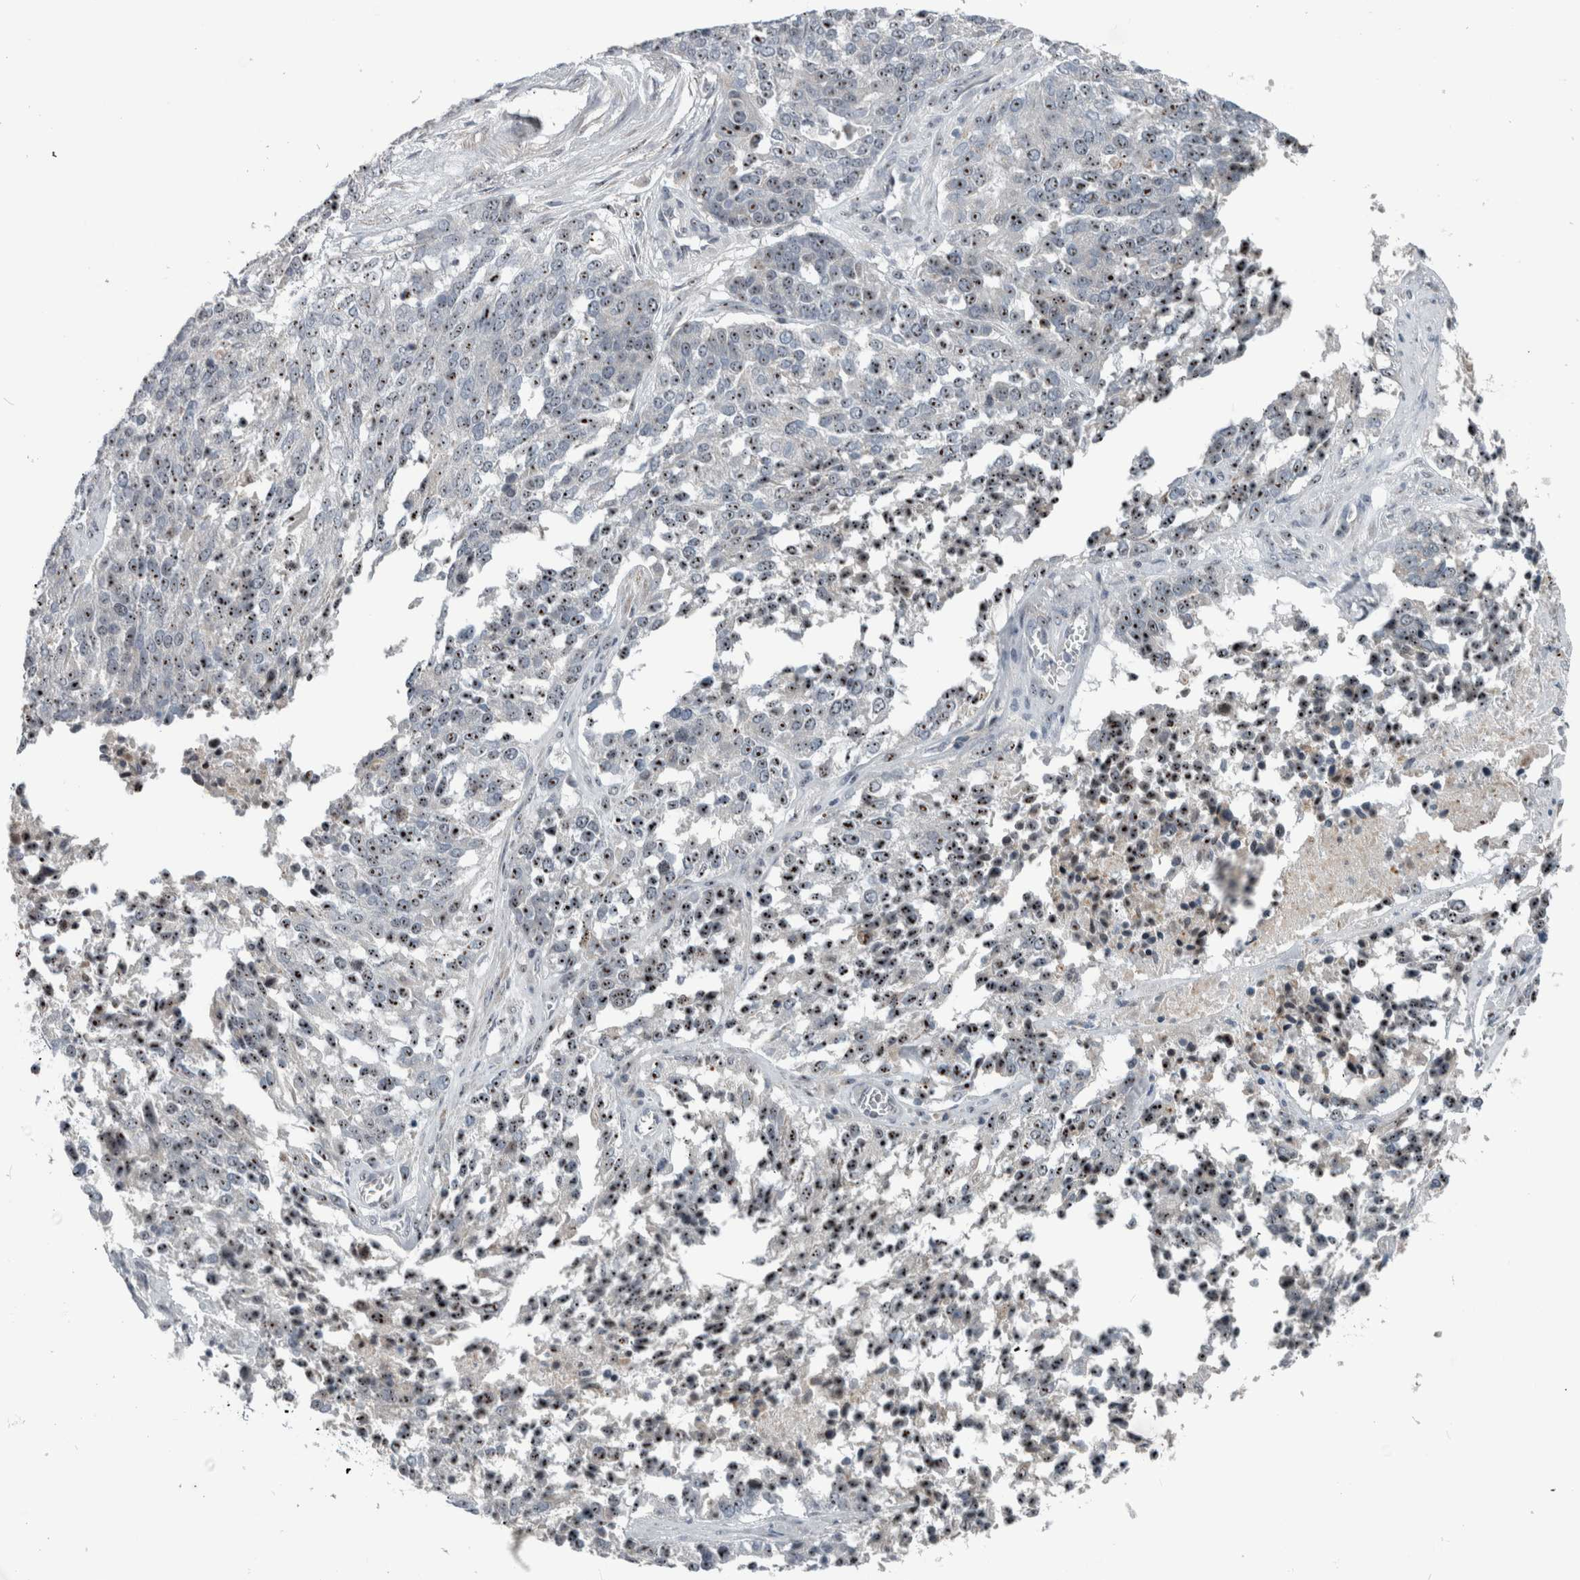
{"staining": {"intensity": "moderate", "quantity": ">75%", "location": "nuclear"}, "tissue": "ovarian cancer", "cell_type": "Tumor cells", "image_type": "cancer", "snomed": [{"axis": "morphology", "description": "Cystadenocarcinoma, serous, NOS"}, {"axis": "topography", "description": "Ovary"}], "caption": "Tumor cells show moderate nuclear expression in approximately >75% of cells in ovarian cancer (serous cystadenocarcinoma).", "gene": "UTP6", "patient": {"sex": "female", "age": 44}}